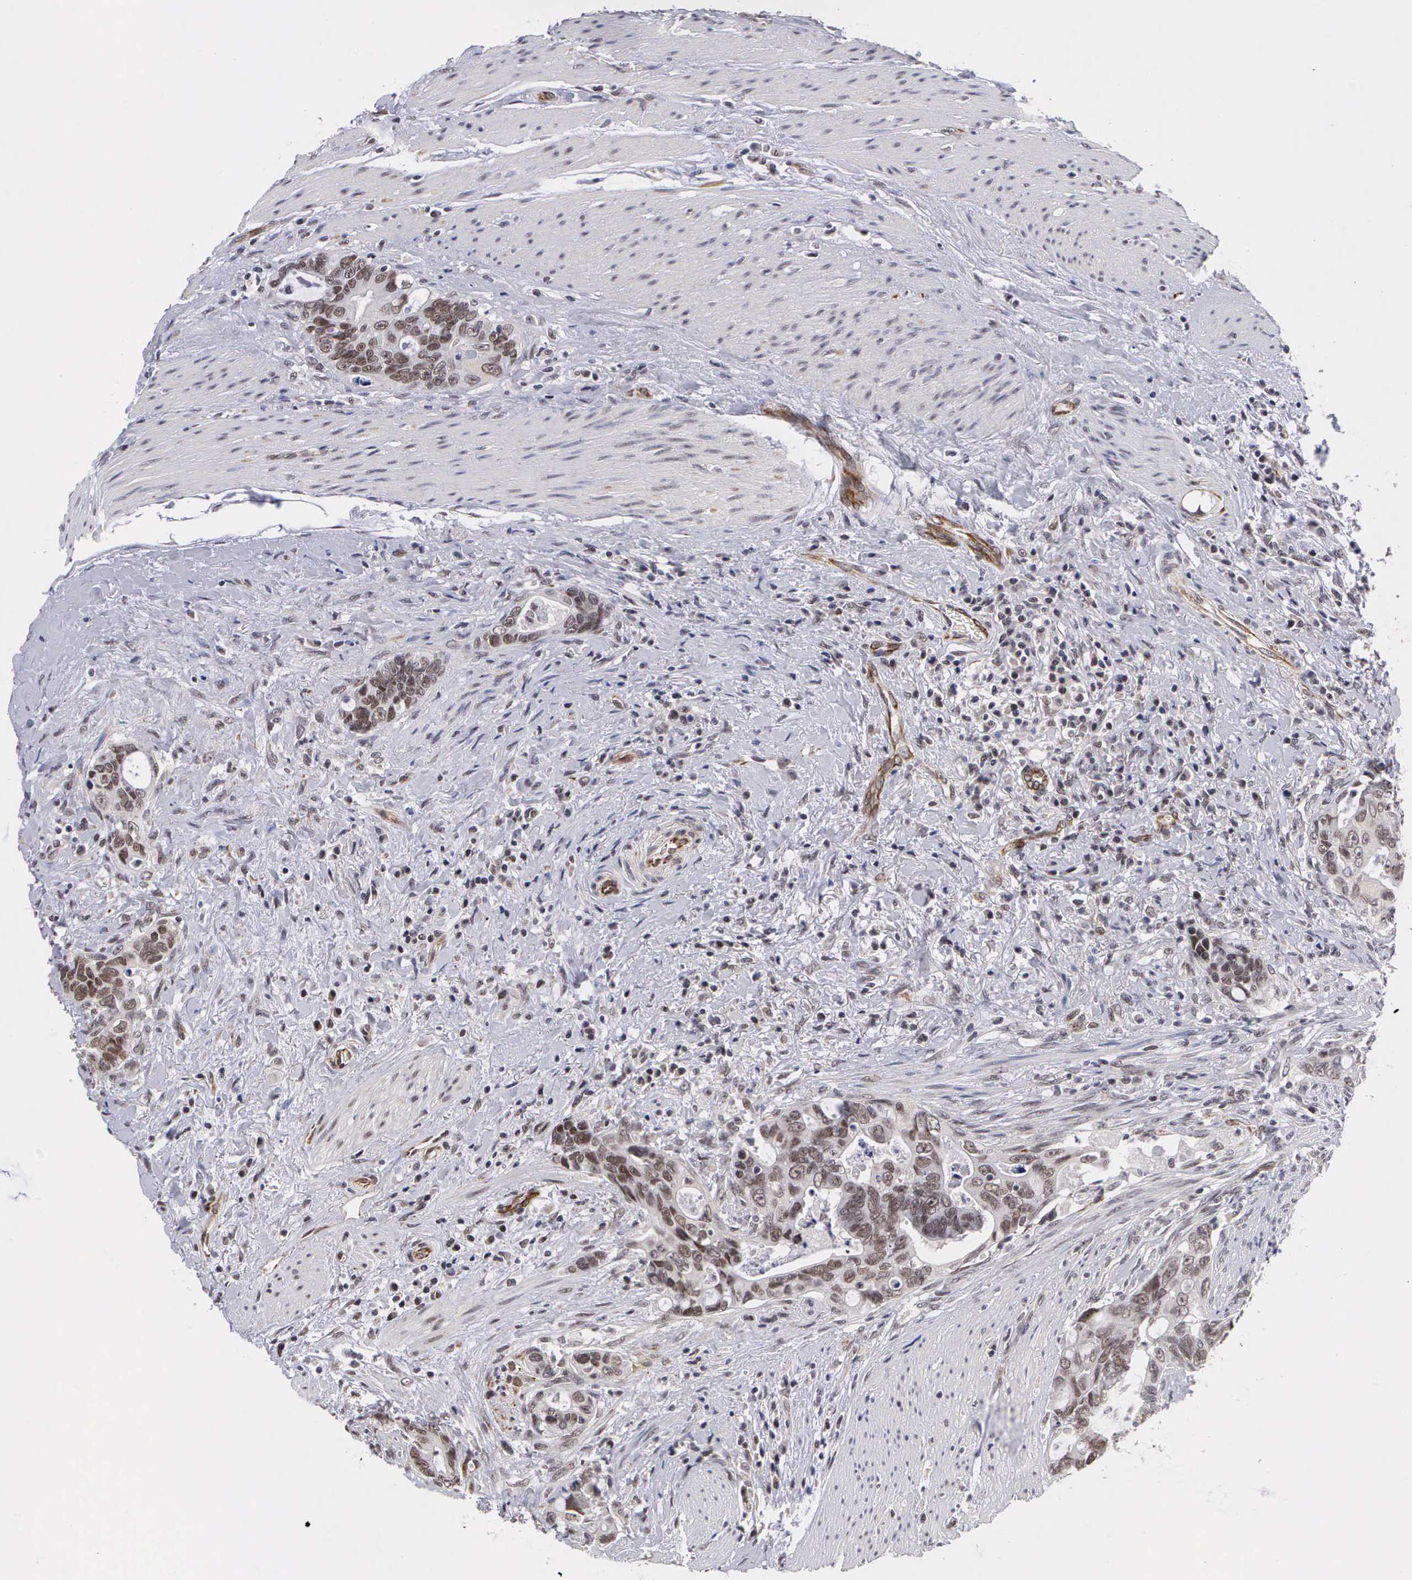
{"staining": {"intensity": "moderate", "quantity": ">75%", "location": "nuclear"}, "tissue": "colorectal cancer", "cell_type": "Tumor cells", "image_type": "cancer", "snomed": [{"axis": "morphology", "description": "Adenocarcinoma, NOS"}, {"axis": "topography", "description": "Rectum"}], "caption": "Immunohistochemistry (IHC) micrograph of neoplastic tissue: human colorectal adenocarcinoma stained using immunohistochemistry demonstrates medium levels of moderate protein expression localized specifically in the nuclear of tumor cells, appearing as a nuclear brown color.", "gene": "MORC2", "patient": {"sex": "female", "age": 57}}